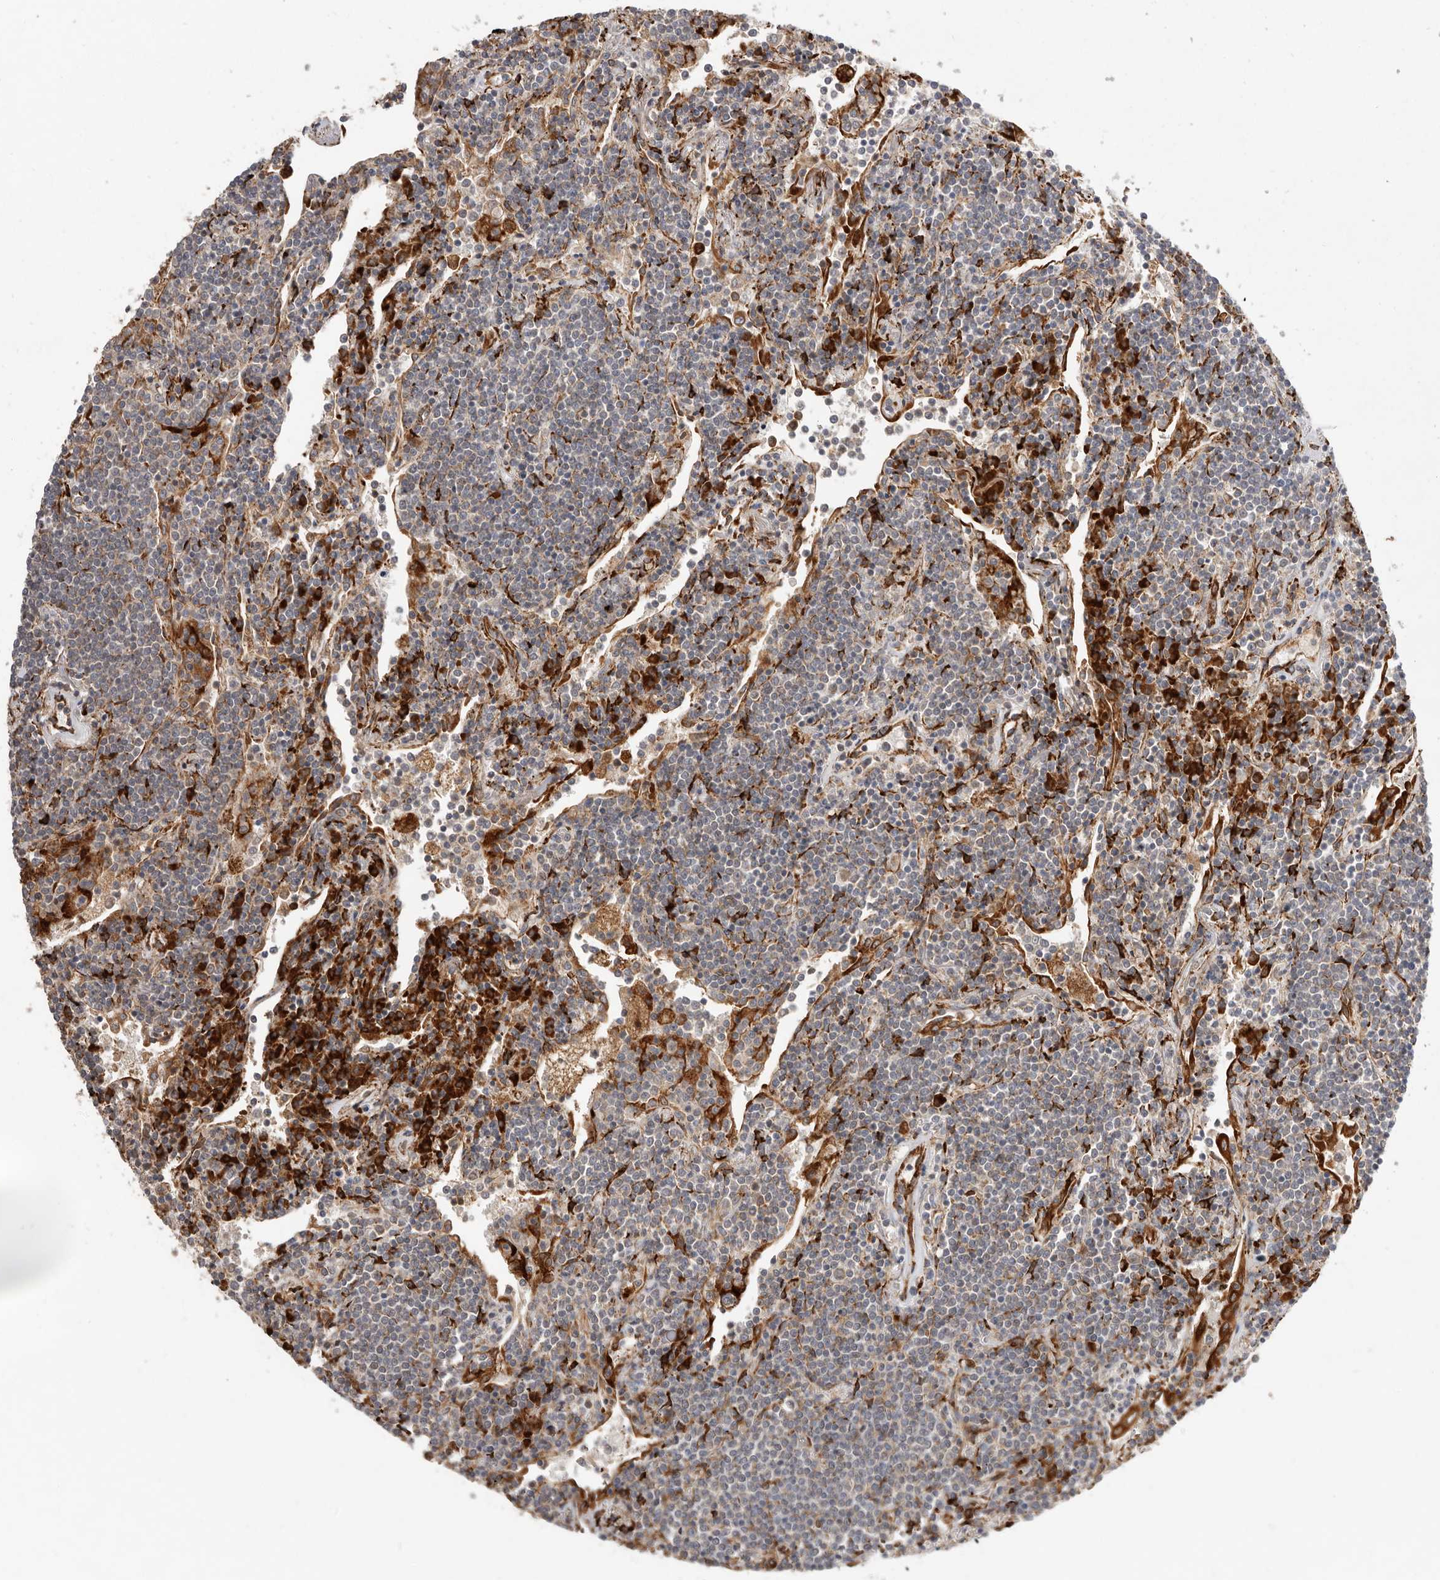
{"staining": {"intensity": "negative", "quantity": "none", "location": "none"}, "tissue": "lymphoma", "cell_type": "Tumor cells", "image_type": "cancer", "snomed": [{"axis": "morphology", "description": "Malignant lymphoma, non-Hodgkin's type, Low grade"}, {"axis": "topography", "description": "Lung"}], "caption": "Tumor cells show no significant positivity in low-grade malignant lymphoma, non-Hodgkin's type. (IHC, brightfield microscopy, high magnification).", "gene": "WDTC1", "patient": {"sex": "female", "age": 71}}